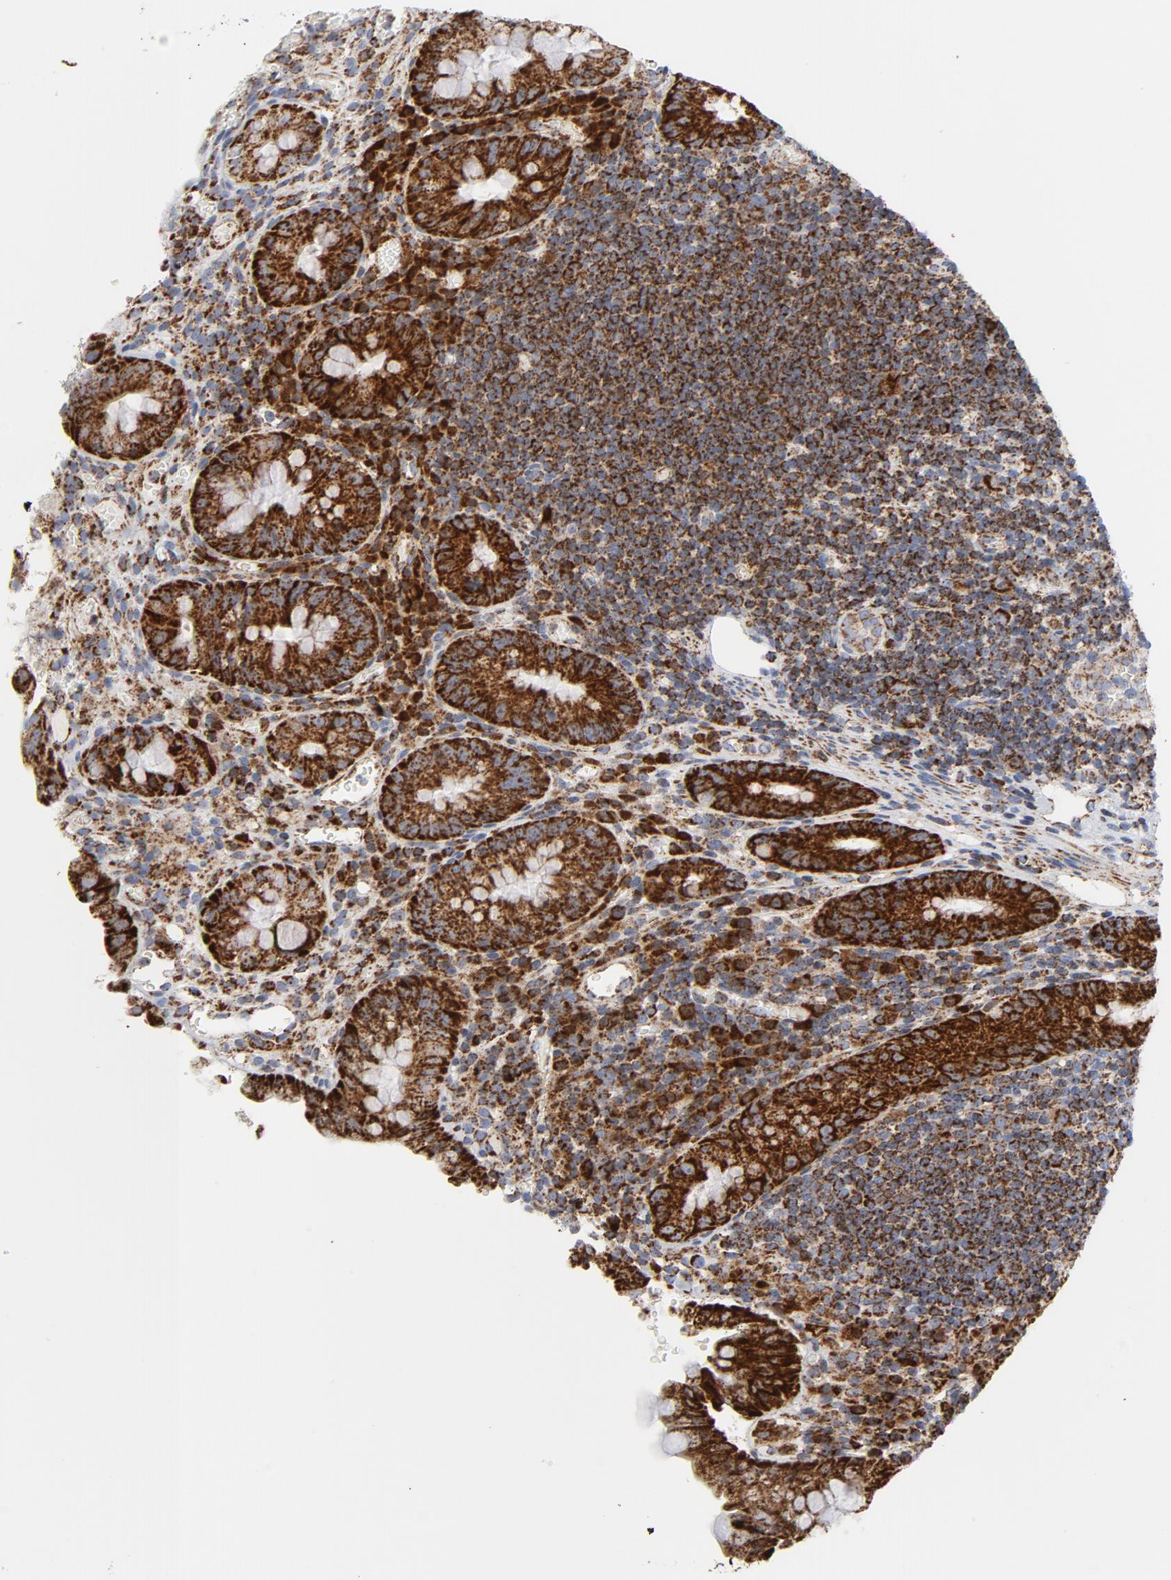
{"staining": {"intensity": "weak", "quantity": ">75%", "location": "cytoplasmic/membranous"}, "tissue": "colon", "cell_type": "Endothelial cells", "image_type": "normal", "snomed": [{"axis": "morphology", "description": "Normal tissue, NOS"}, {"axis": "topography", "description": "Colon"}], "caption": "Endothelial cells reveal low levels of weak cytoplasmic/membranous positivity in approximately >75% of cells in normal colon.", "gene": "CYCS", "patient": {"sex": "female", "age": 46}}